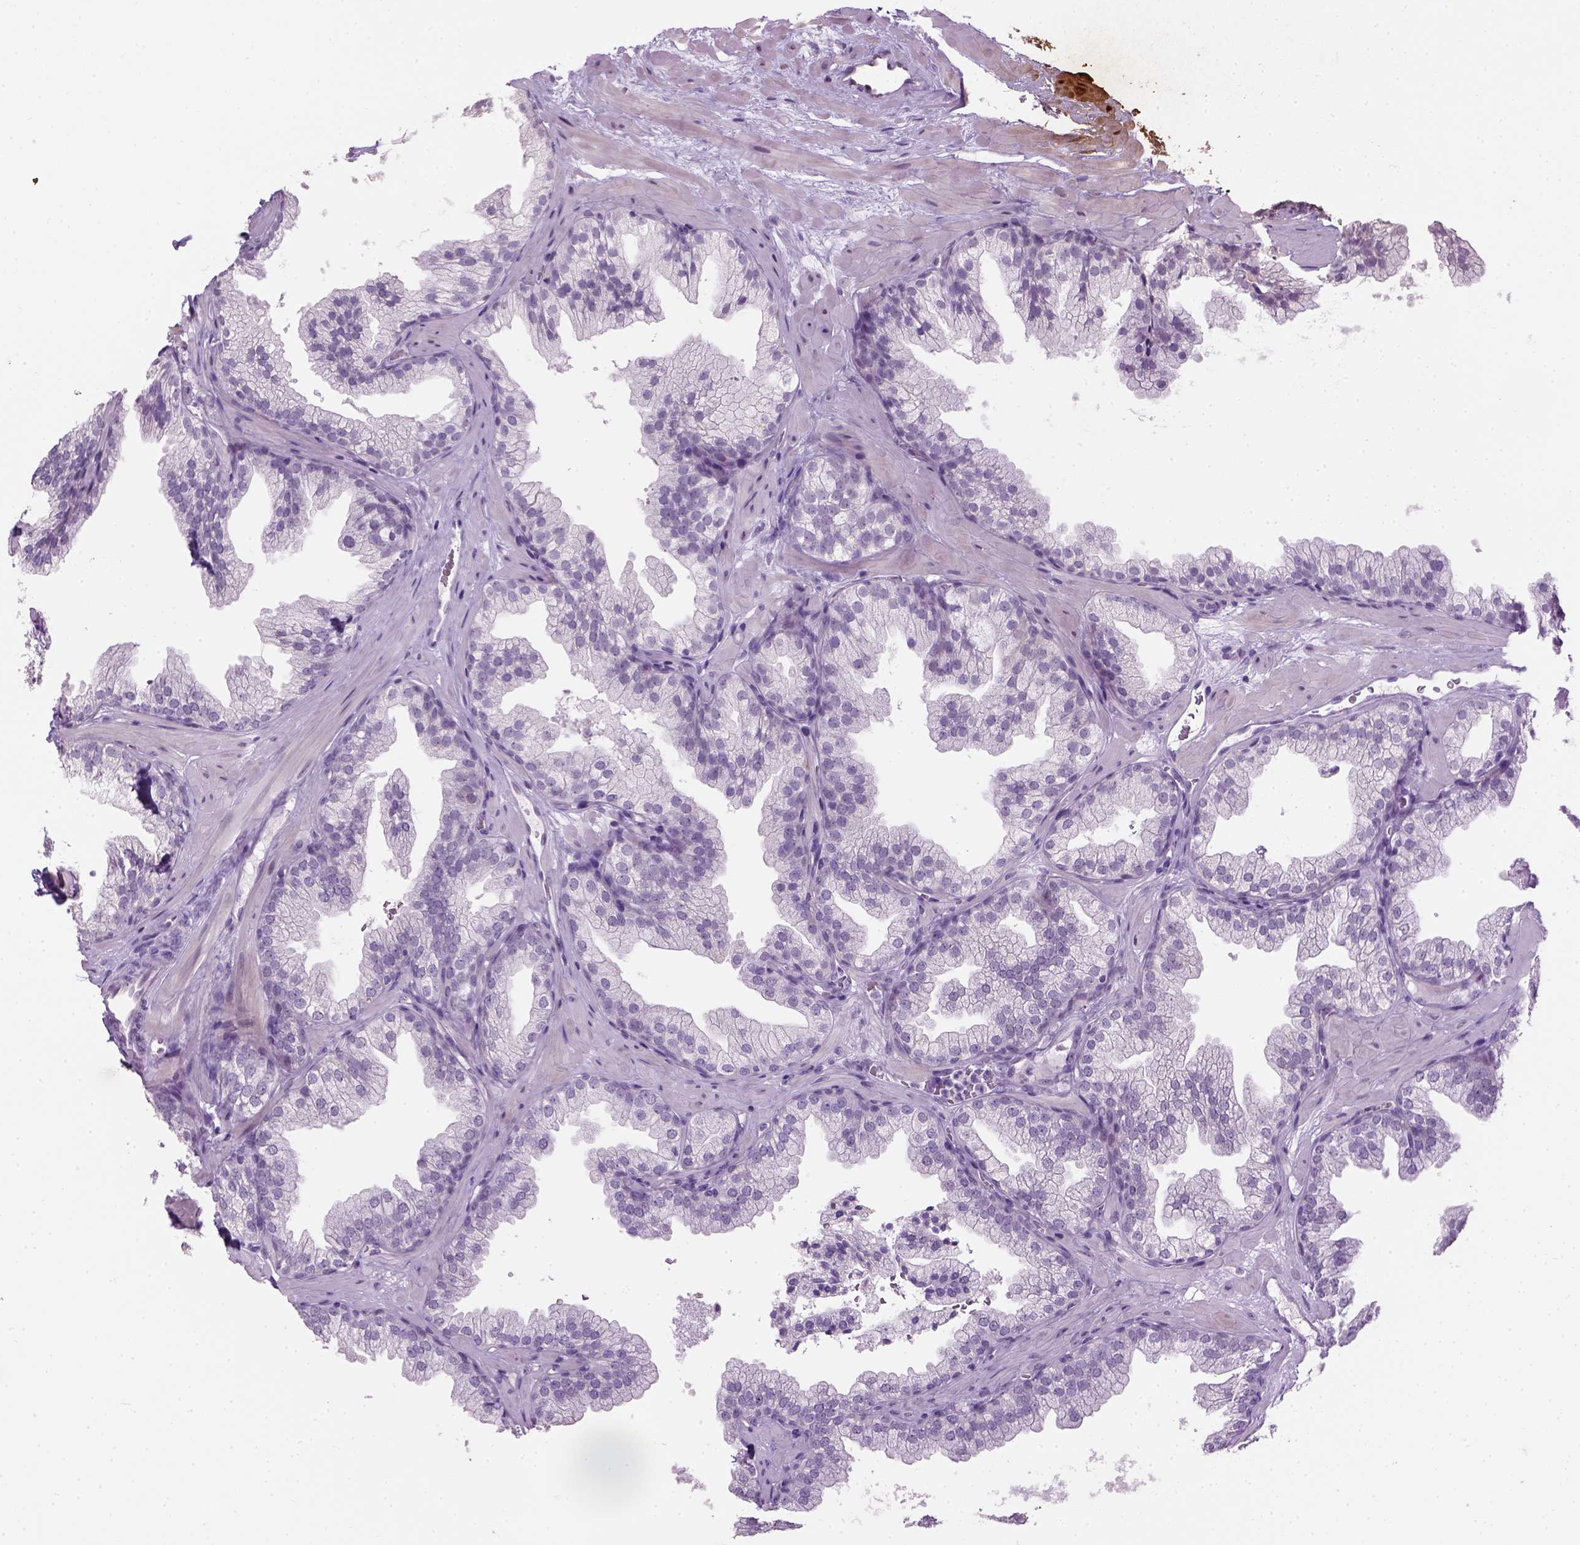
{"staining": {"intensity": "negative", "quantity": "none", "location": "none"}, "tissue": "prostate", "cell_type": "Glandular cells", "image_type": "normal", "snomed": [{"axis": "morphology", "description": "Normal tissue, NOS"}, {"axis": "topography", "description": "Prostate"}], "caption": "High power microscopy image of an immunohistochemistry (IHC) image of benign prostate, revealing no significant staining in glandular cells.", "gene": "GABRB2", "patient": {"sex": "male", "age": 37}}